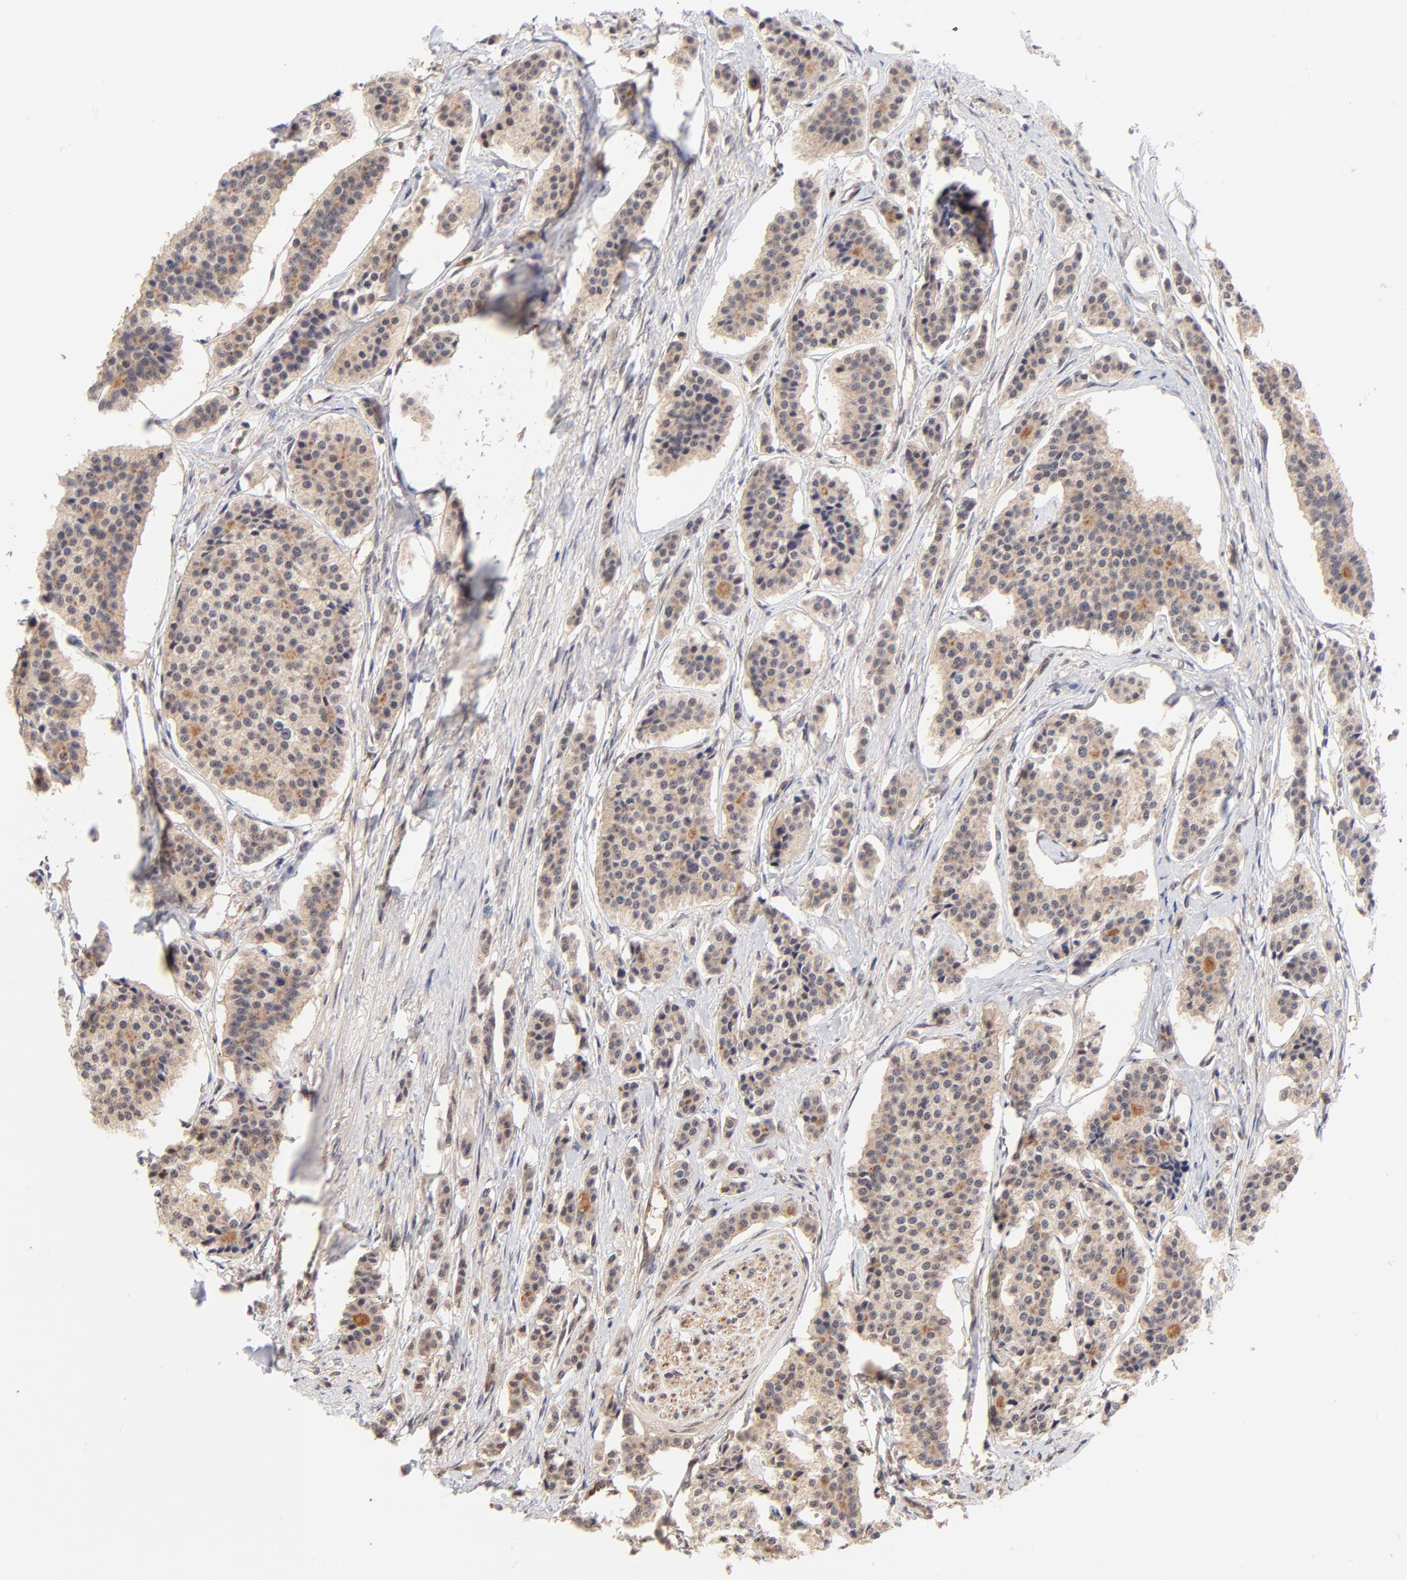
{"staining": {"intensity": "weak", "quantity": ">75%", "location": "cytoplasmic/membranous"}, "tissue": "carcinoid", "cell_type": "Tumor cells", "image_type": "cancer", "snomed": [{"axis": "morphology", "description": "Carcinoid, malignant, NOS"}, {"axis": "topography", "description": "Small intestine"}], "caption": "Immunohistochemistry (IHC) staining of carcinoid (malignant), which demonstrates low levels of weak cytoplasmic/membranous staining in approximately >75% of tumor cells indicating weak cytoplasmic/membranous protein positivity. The staining was performed using DAB (brown) for protein detection and nuclei were counterstained in hematoxylin (blue).", "gene": "TXNL1", "patient": {"sex": "male", "age": 63}}